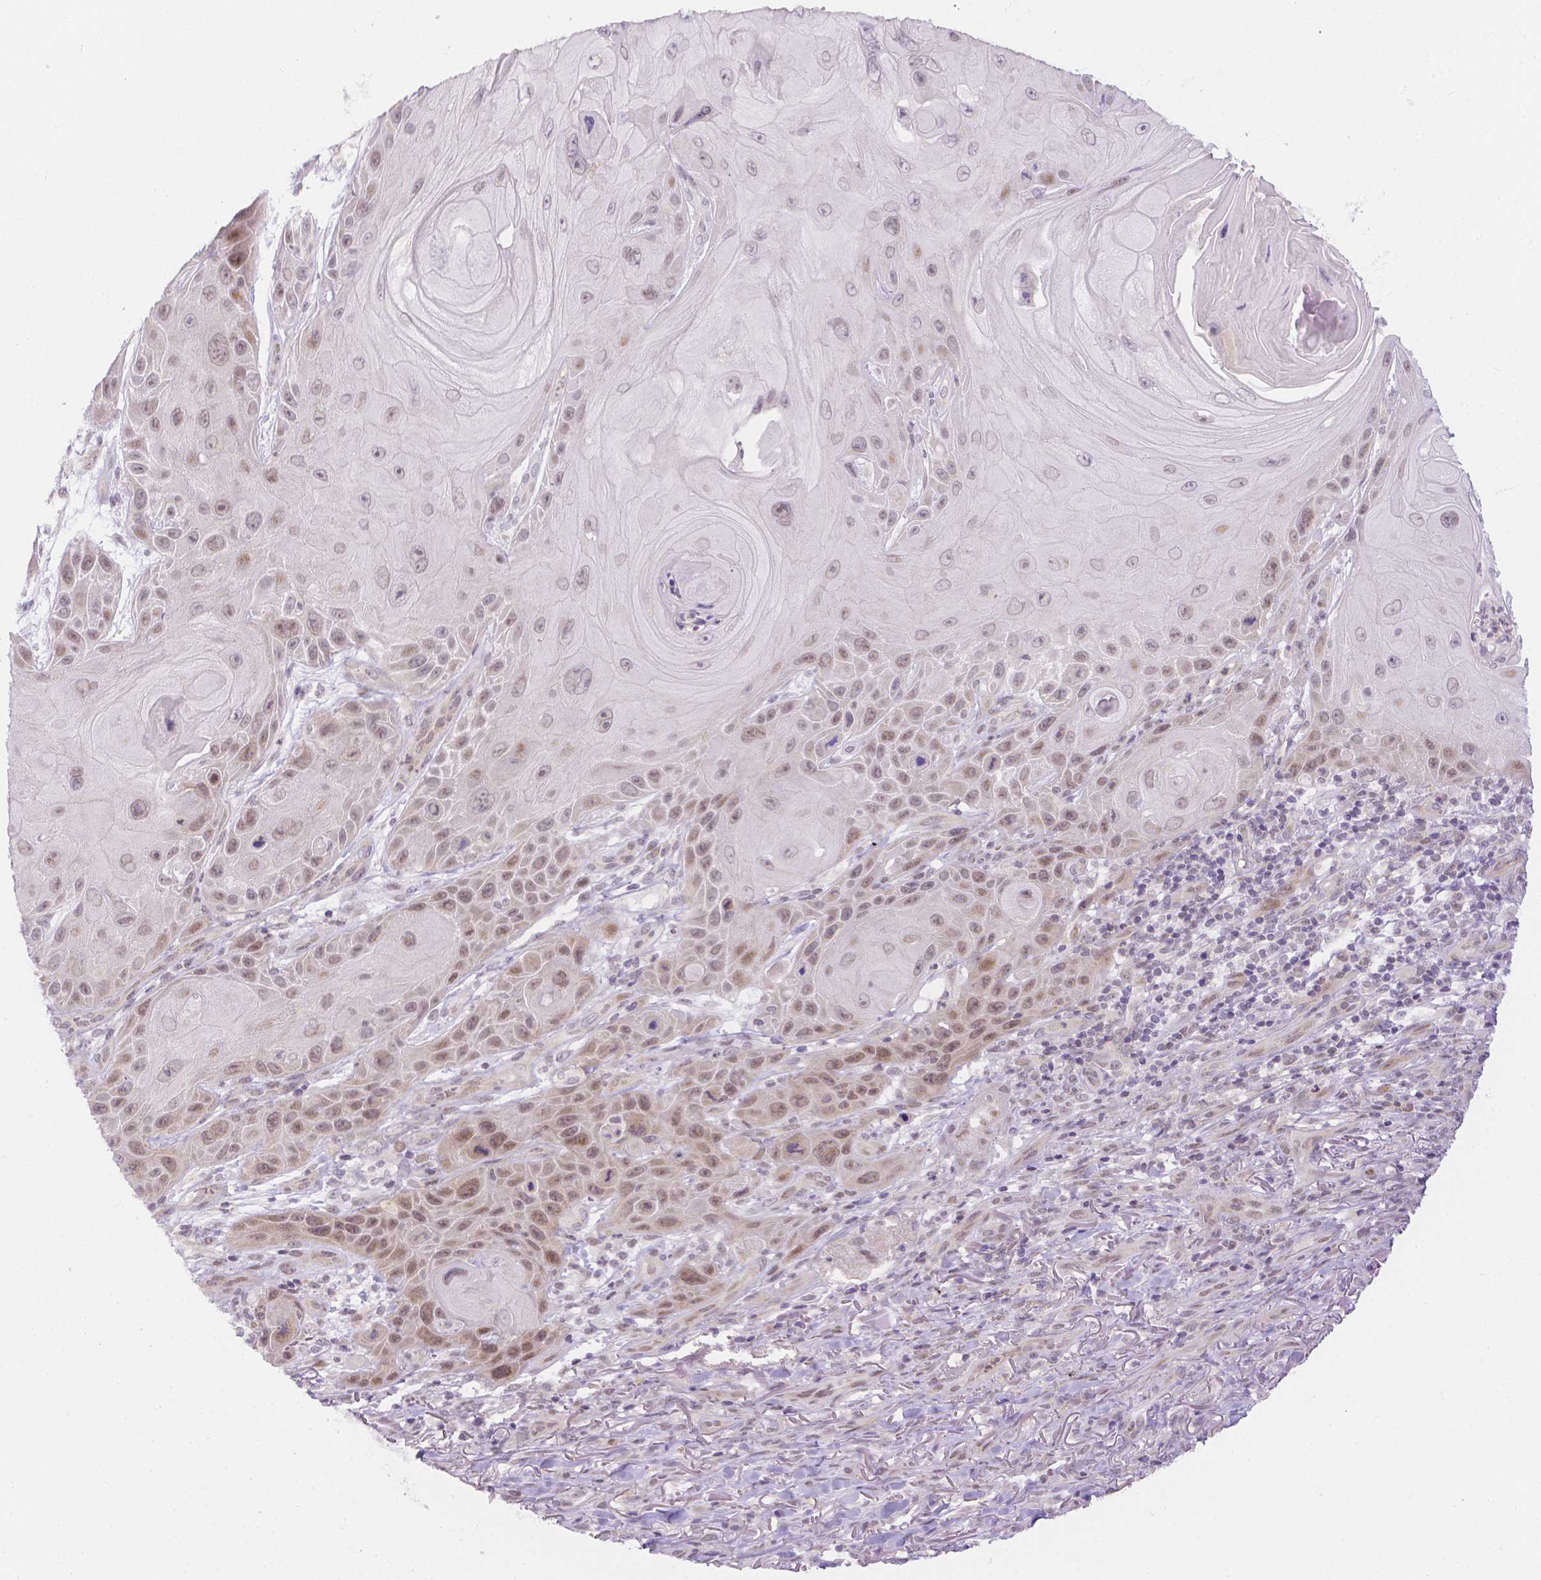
{"staining": {"intensity": "weak", "quantity": "25%-75%", "location": "nuclear"}, "tissue": "skin cancer", "cell_type": "Tumor cells", "image_type": "cancer", "snomed": [{"axis": "morphology", "description": "Squamous cell carcinoma, NOS"}, {"axis": "topography", "description": "Skin"}], "caption": "A photomicrograph of human skin cancer stained for a protein displays weak nuclear brown staining in tumor cells.", "gene": "ZNF280B", "patient": {"sex": "female", "age": 94}}